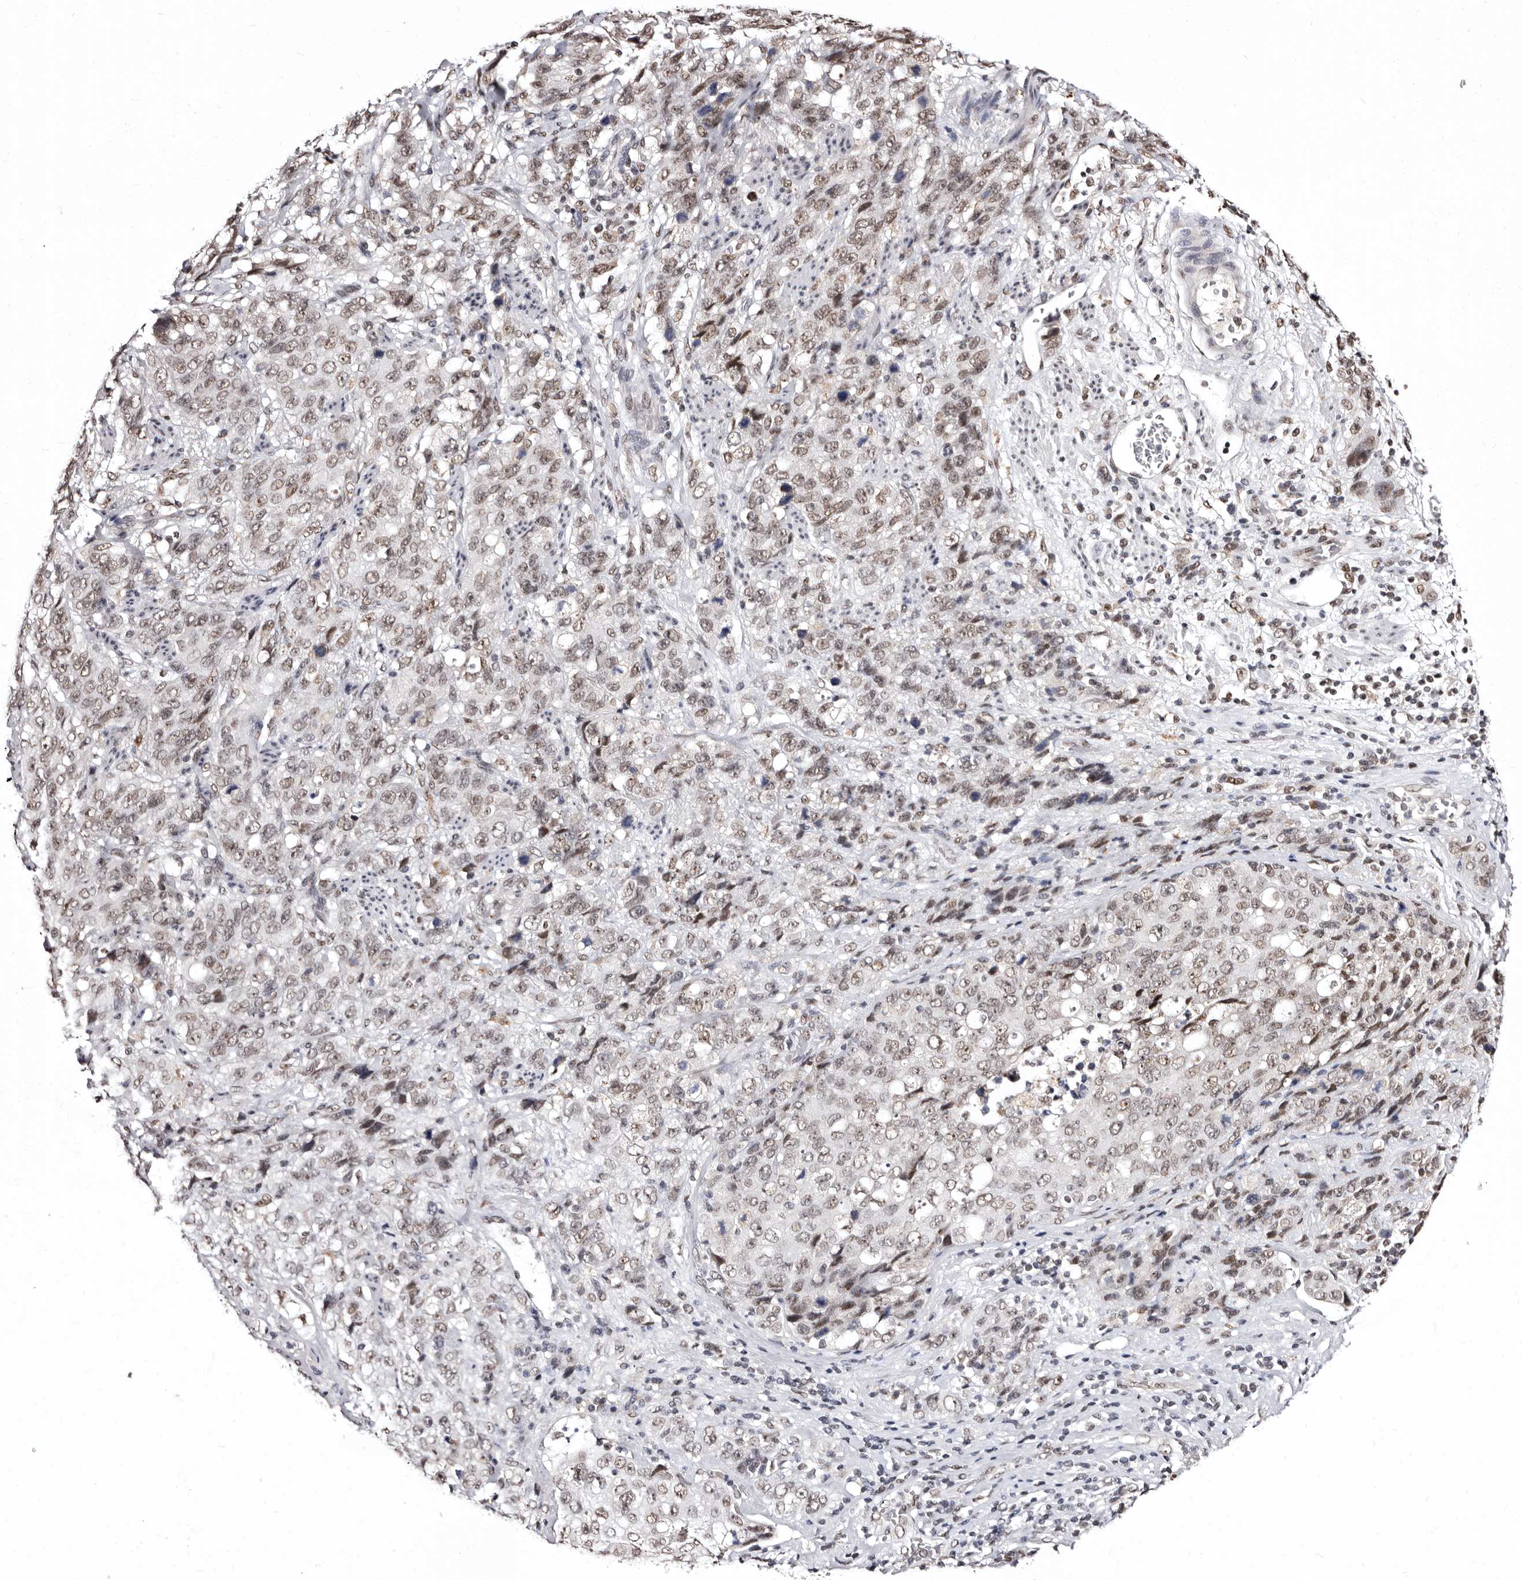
{"staining": {"intensity": "weak", "quantity": ">75%", "location": "nuclear"}, "tissue": "stomach cancer", "cell_type": "Tumor cells", "image_type": "cancer", "snomed": [{"axis": "morphology", "description": "Adenocarcinoma, NOS"}, {"axis": "topography", "description": "Stomach"}], "caption": "About >75% of tumor cells in human stomach cancer (adenocarcinoma) exhibit weak nuclear protein expression as visualized by brown immunohistochemical staining.", "gene": "ANAPC11", "patient": {"sex": "male", "age": 48}}